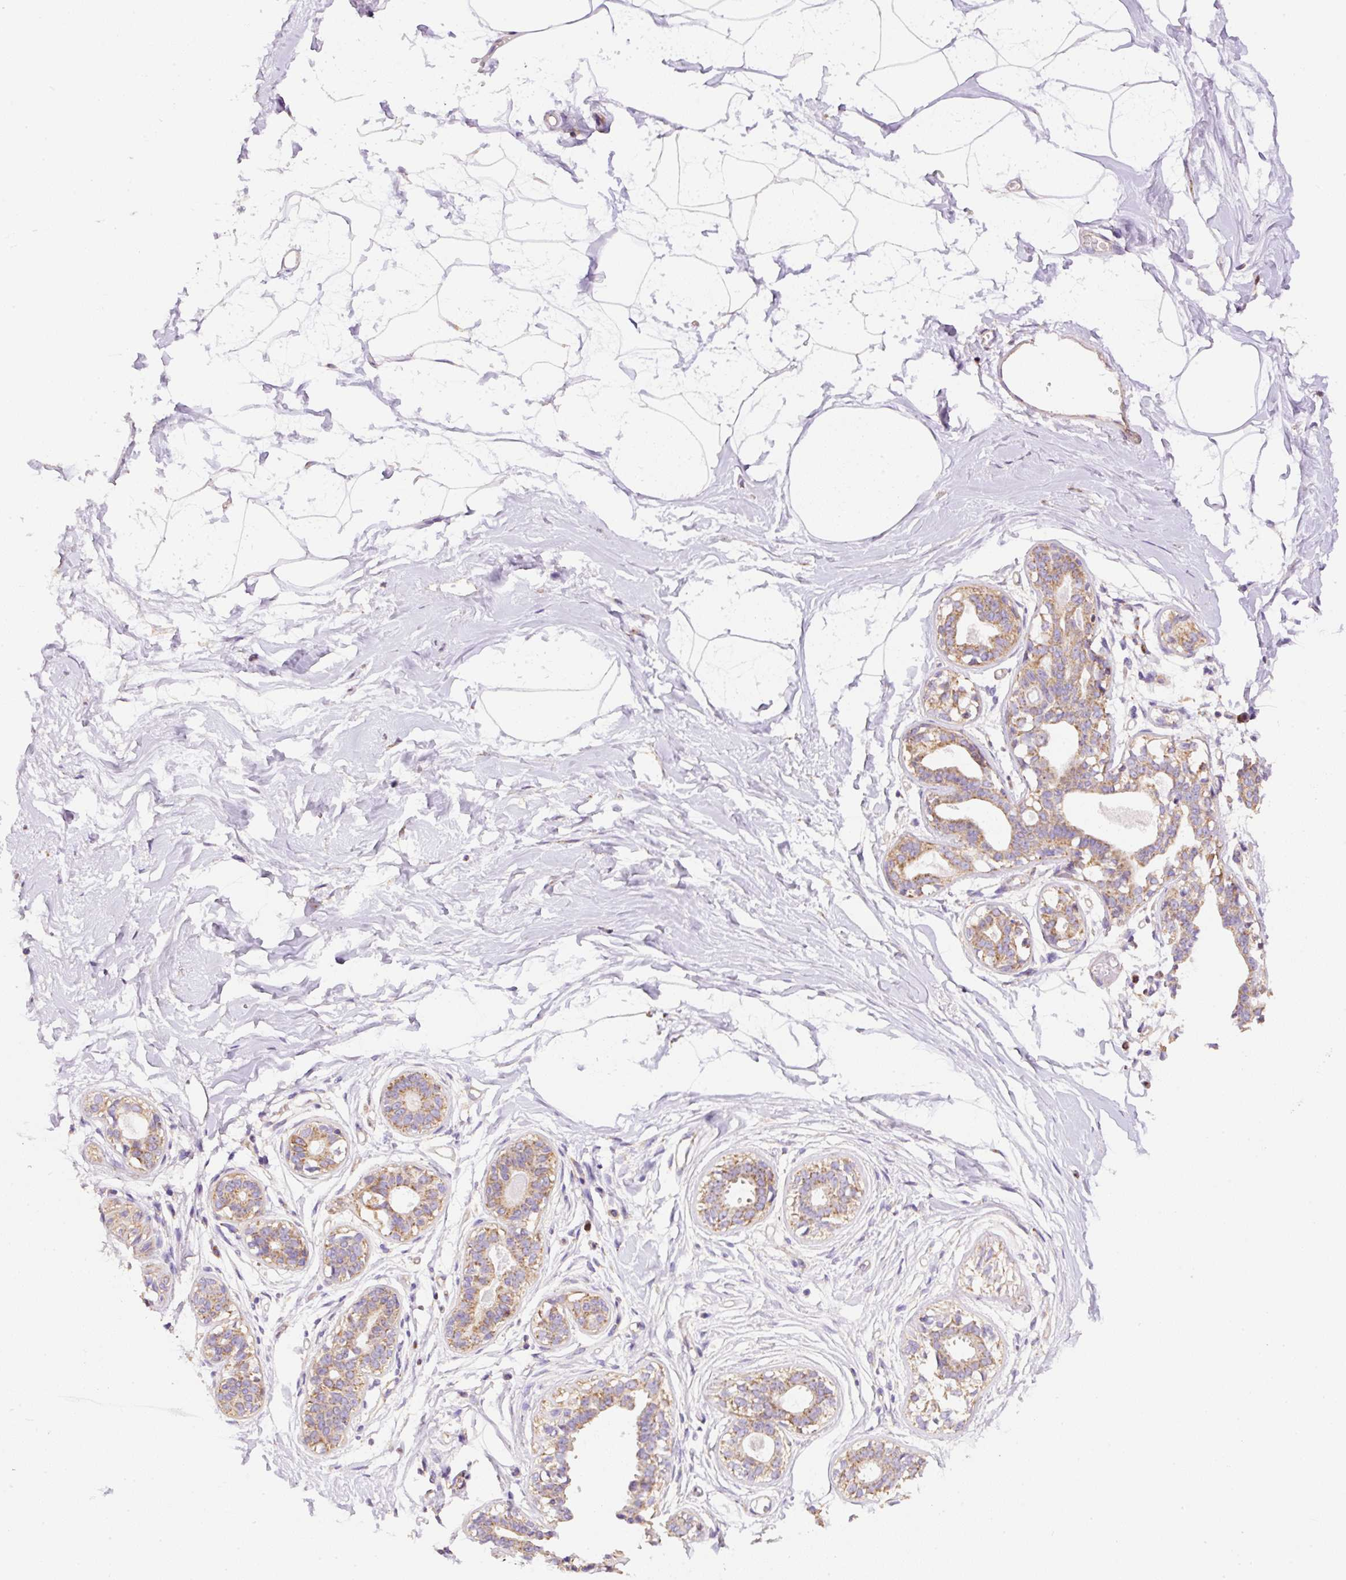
{"staining": {"intensity": "negative", "quantity": "none", "location": "none"}, "tissue": "breast", "cell_type": "Adipocytes", "image_type": "normal", "snomed": [{"axis": "morphology", "description": "Normal tissue, NOS"}, {"axis": "topography", "description": "Breast"}], "caption": "A micrograph of breast stained for a protein shows no brown staining in adipocytes.", "gene": "NDUFAF2", "patient": {"sex": "female", "age": 45}}